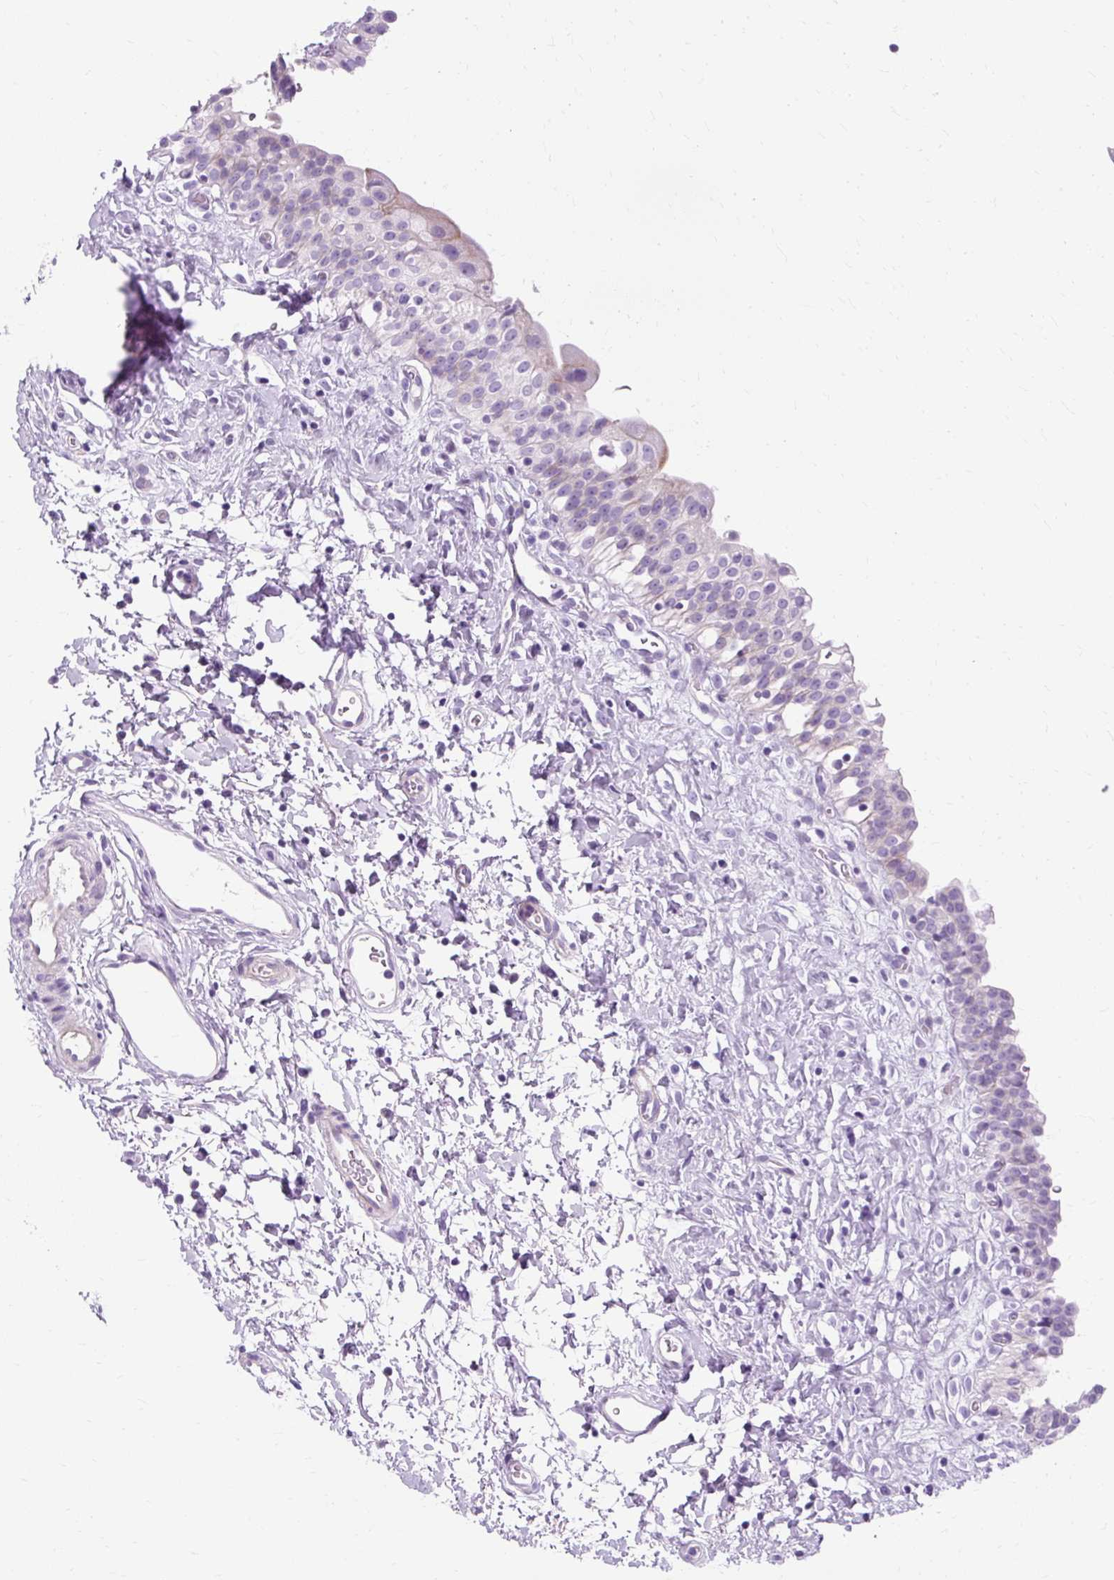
{"staining": {"intensity": "negative", "quantity": "none", "location": "none"}, "tissue": "urinary bladder", "cell_type": "Urothelial cells", "image_type": "normal", "snomed": [{"axis": "morphology", "description": "Normal tissue, NOS"}, {"axis": "topography", "description": "Urinary bladder"}], "caption": "The immunohistochemistry photomicrograph has no significant expression in urothelial cells of urinary bladder.", "gene": "TMEM89", "patient": {"sex": "male", "age": 51}}